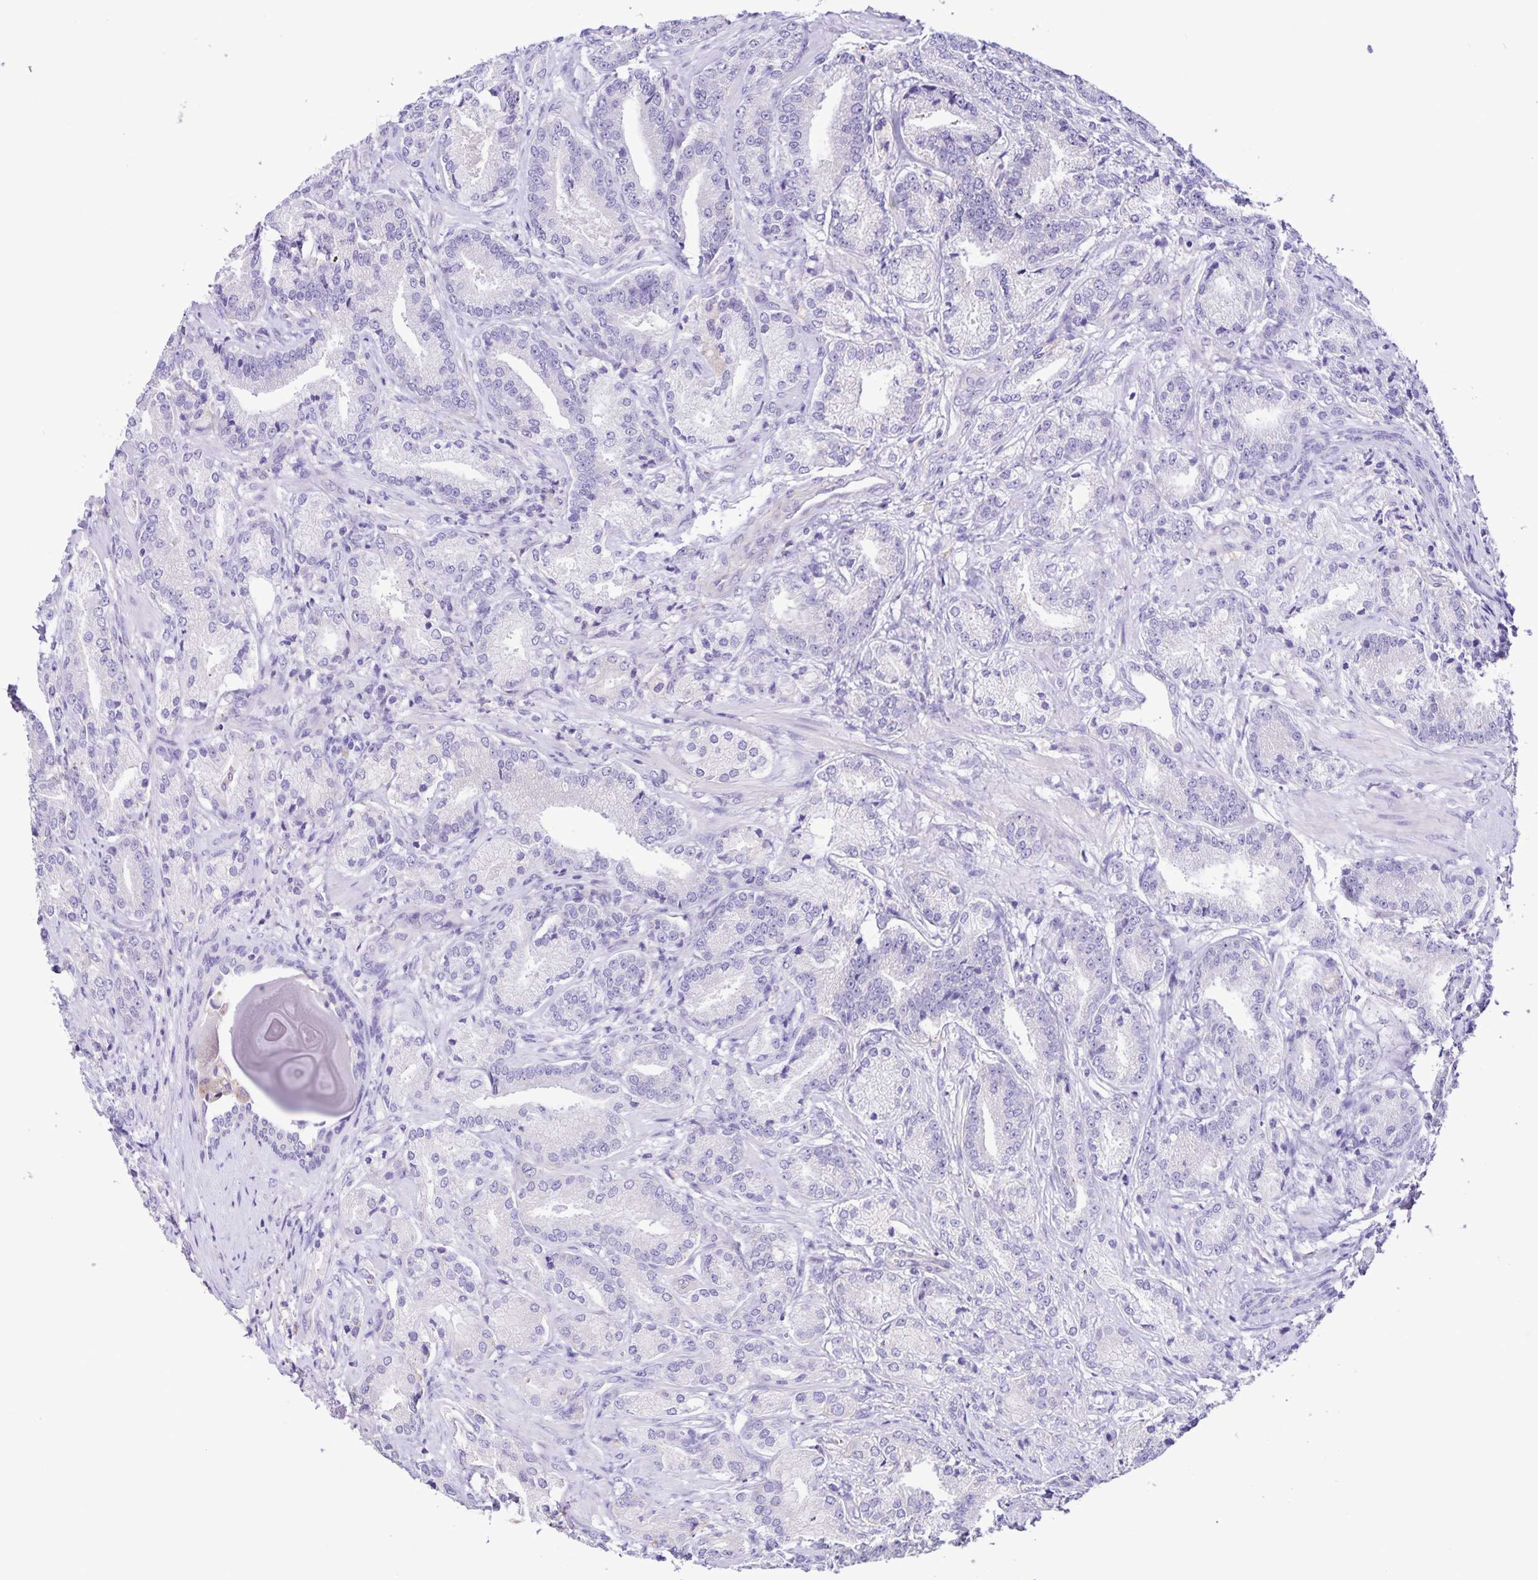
{"staining": {"intensity": "negative", "quantity": "none", "location": "none"}, "tissue": "prostate cancer", "cell_type": "Tumor cells", "image_type": "cancer", "snomed": [{"axis": "morphology", "description": "Adenocarcinoma, High grade"}, {"axis": "topography", "description": "Prostate and seminal vesicle, NOS"}], "caption": "Immunohistochemistry of human prostate adenocarcinoma (high-grade) displays no staining in tumor cells. (DAB (3,3'-diaminobenzidine) IHC visualized using brightfield microscopy, high magnification).", "gene": "BOLL", "patient": {"sex": "male", "age": 61}}